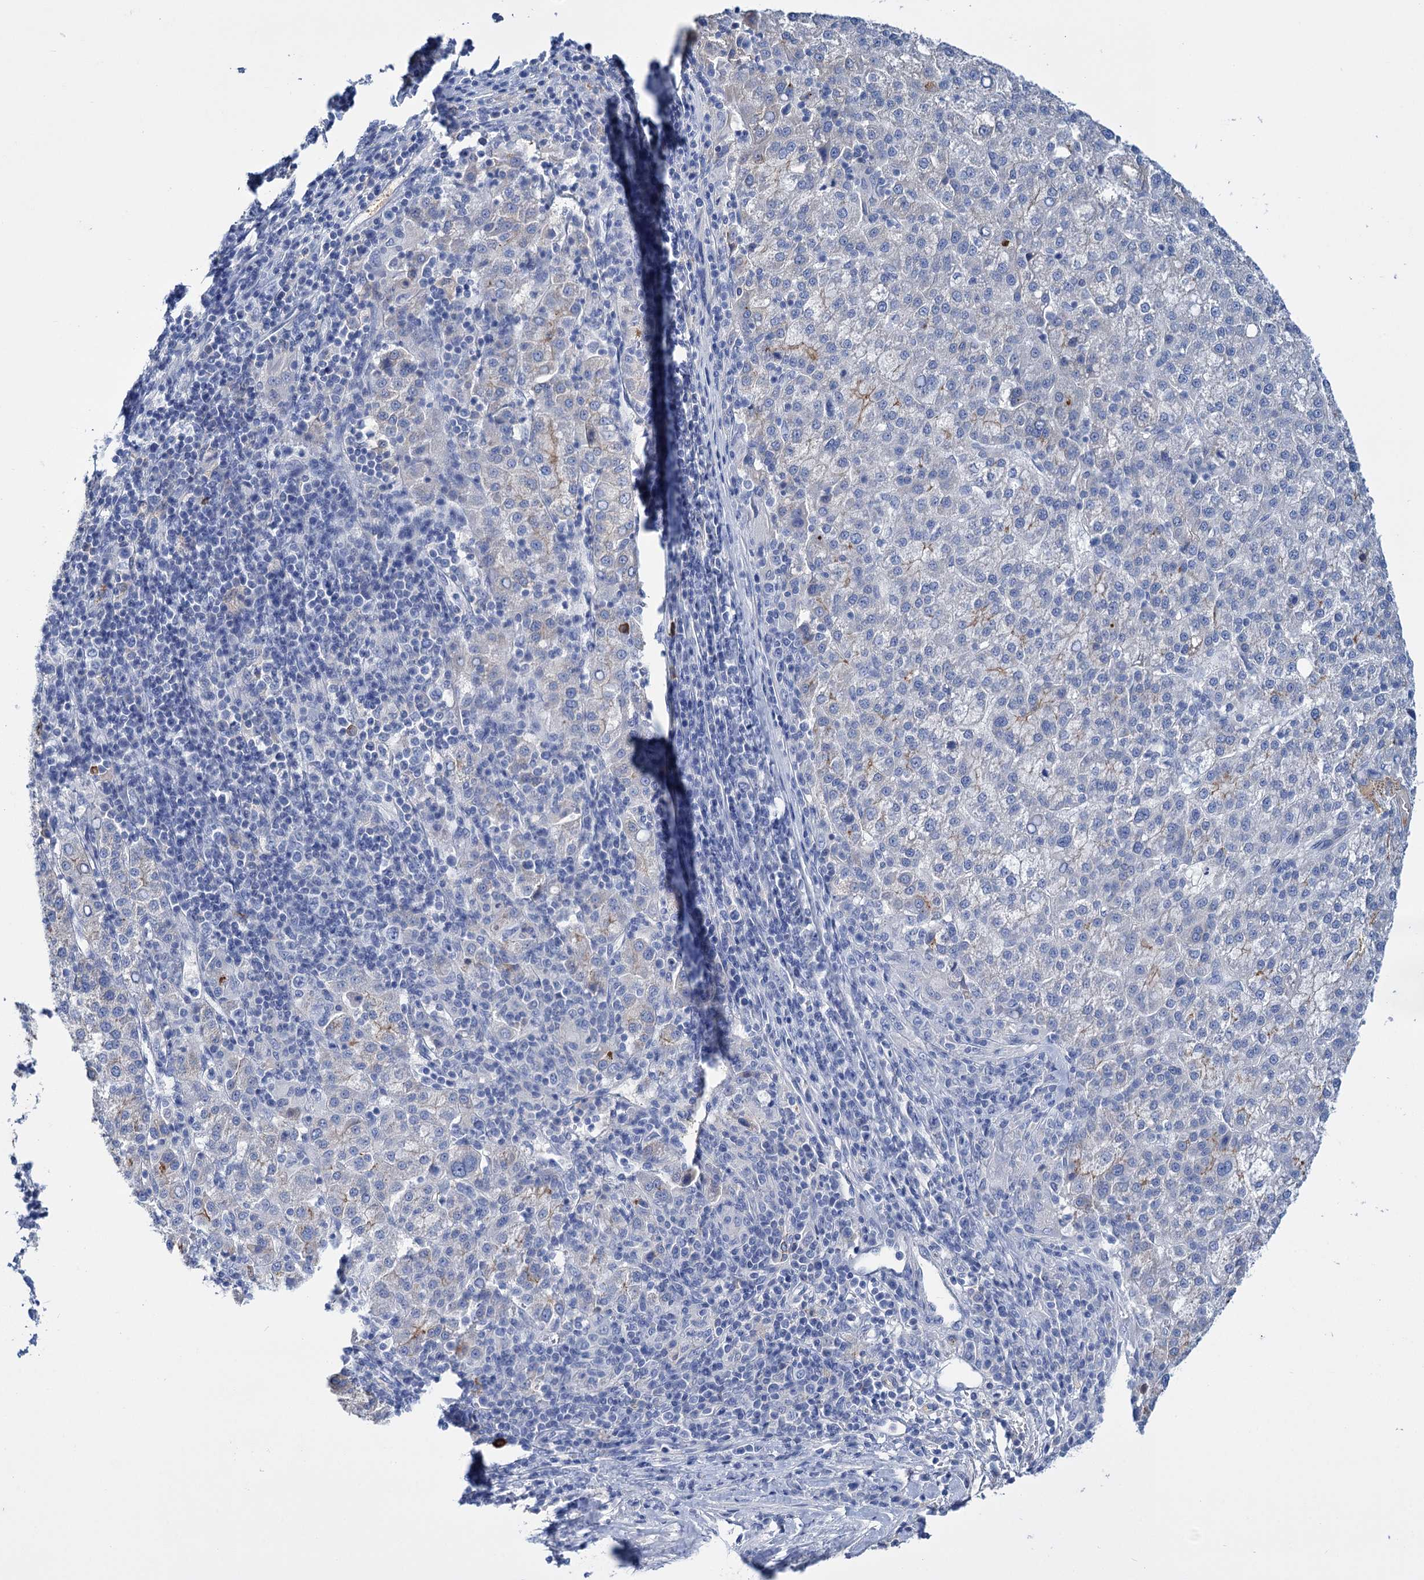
{"staining": {"intensity": "negative", "quantity": "none", "location": "none"}, "tissue": "liver cancer", "cell_type": "Tumor cells", "image_type": "cancer", "snomed": [{"axis": "morphology", "description": "Carcinoma, Hepatocellular, NOS"}, {"axis": "topography", "description": "Liver"}], "caption": "Immunohistochemistry histopathology image of neoplastic tissue: human liver cancer (hepatocellular carcinoma) stained with DAB shows no significant protein staining in tumor cells.", "gene": "FBXW12", "patient": {"sex": "female", "age": 58}}